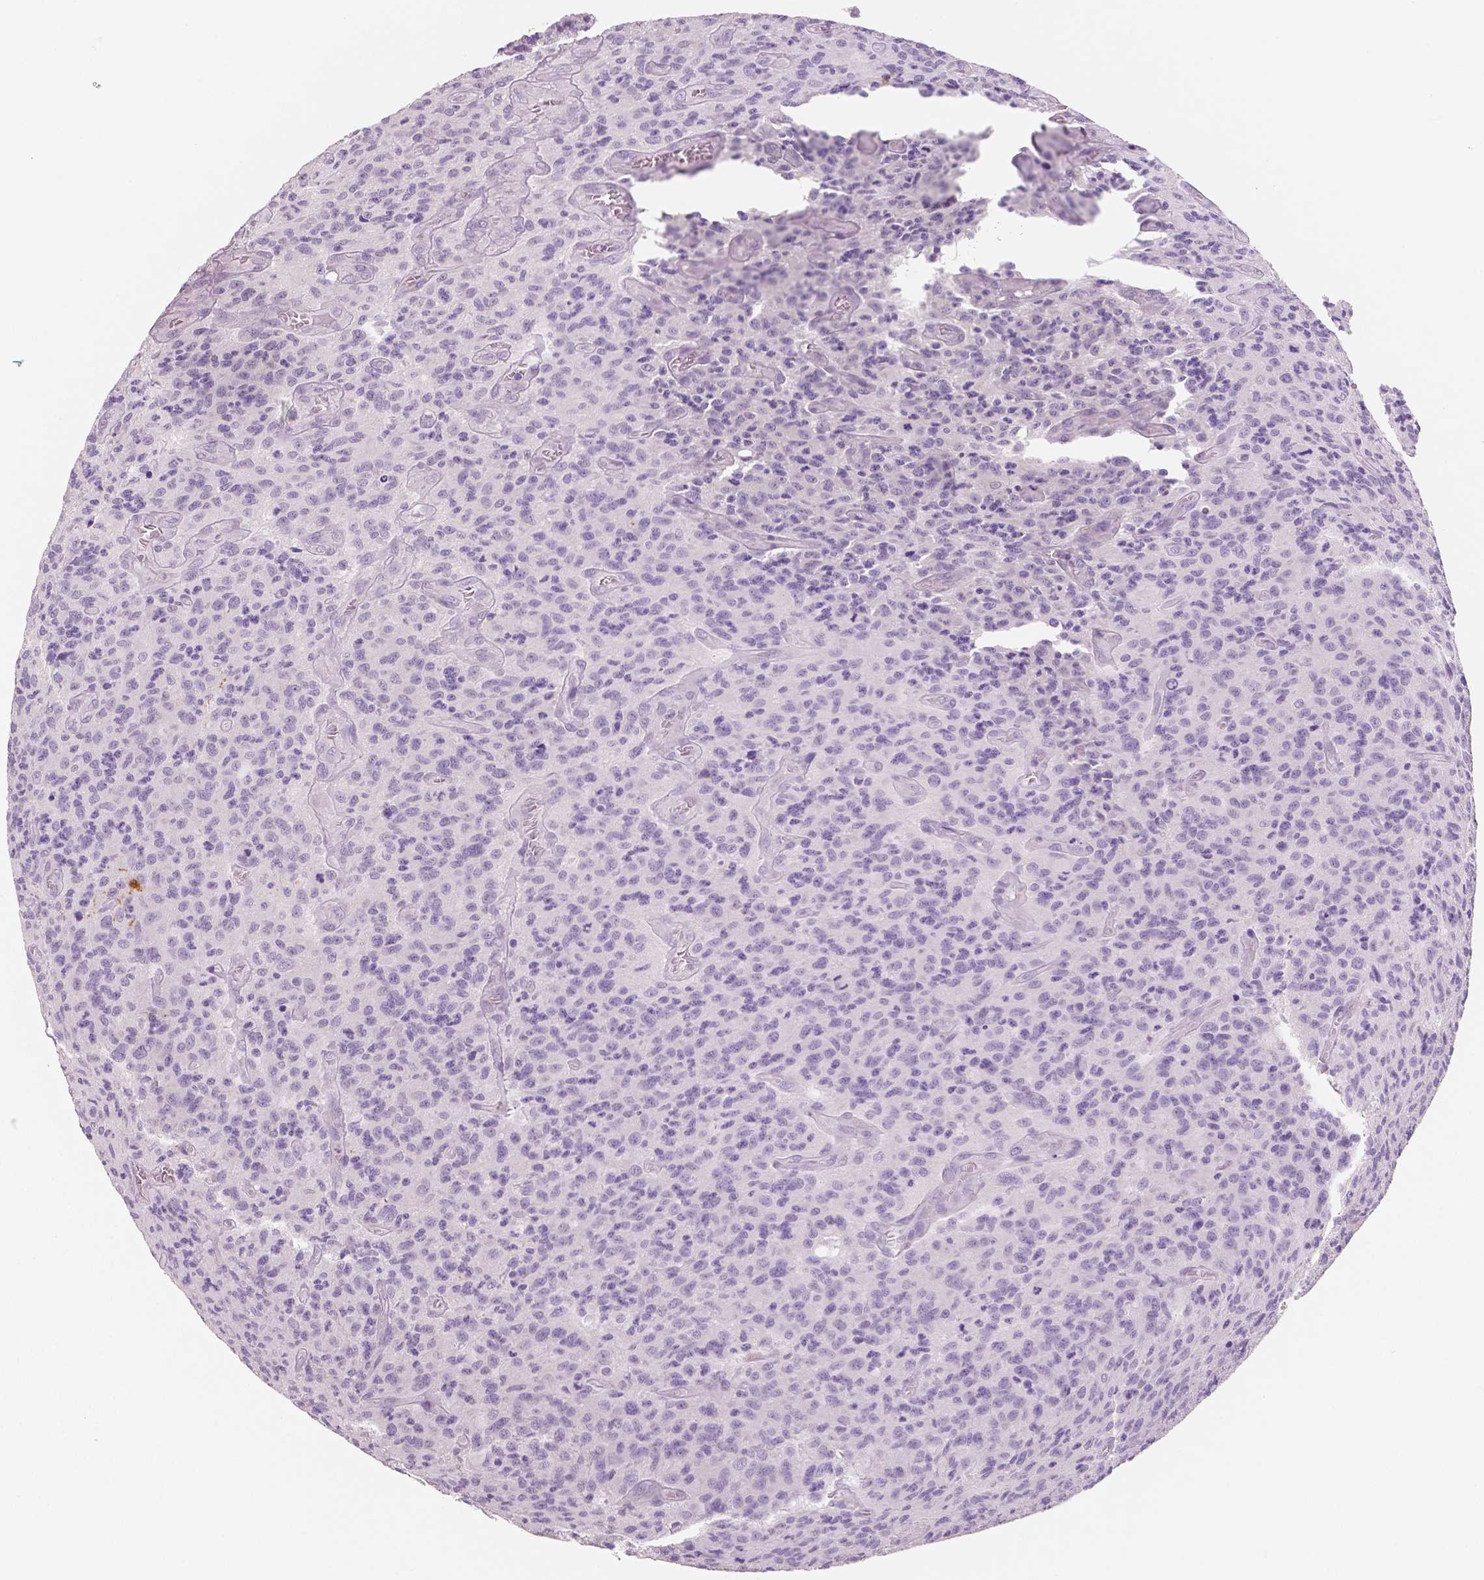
{"staining": {"intensity": "negative", "quantity": "none", "location": "none"}, "tissue": "glioma", "cell_type": "Tumor cells", "image_type": "cancer", "snomed": [{"axis": "morphology", "description": "Glioma, malignant, High grade"}, {"axis": "topography", "description": "Brain"}], "caption": "Immunohistochemistry of malignant high-grade glioma shows no expression in tumor cells. (DAB (3,3'-diaminobenzidine) immunohistochemistry visualized using brightfield microscopy, high magnification).", "gene": "NECAB2", "patient": {"sex": "male", "age": 76}}